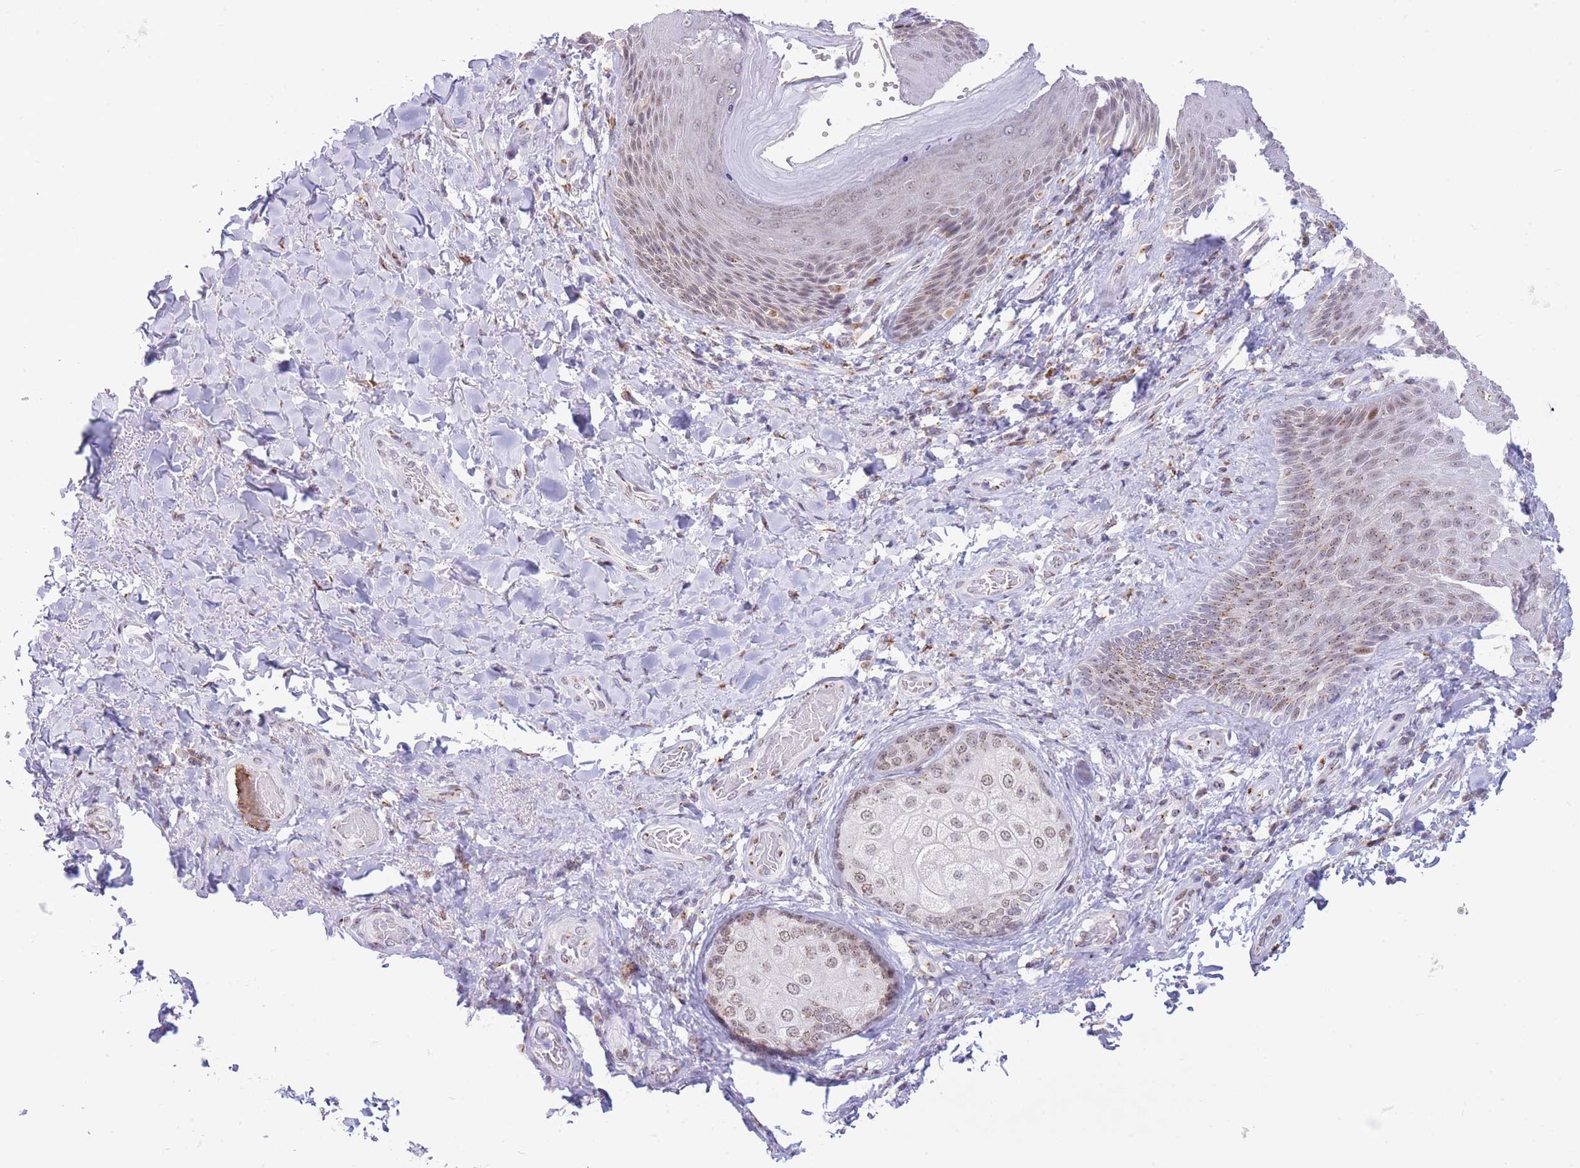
{"staining": {"intensity": "weak", "quantity": ">75%", "location": "cytoplasmic/membranous"}, "tissue": "skin", "cell_type": "Epidermal cells", "image_type": "normal", "snomed": [{"axis": "morphology", "description": "Normal tissue, NOS"}, {"axis": "topography", "description": "Anal"}], "caption": "Weak cytoplasmic/membranous positivity for a protein is seen in about >75% of epidermal cells of normal skin using IHC.", "gene": "INO80C", "patient": {"sex": "female", "age": 89}}